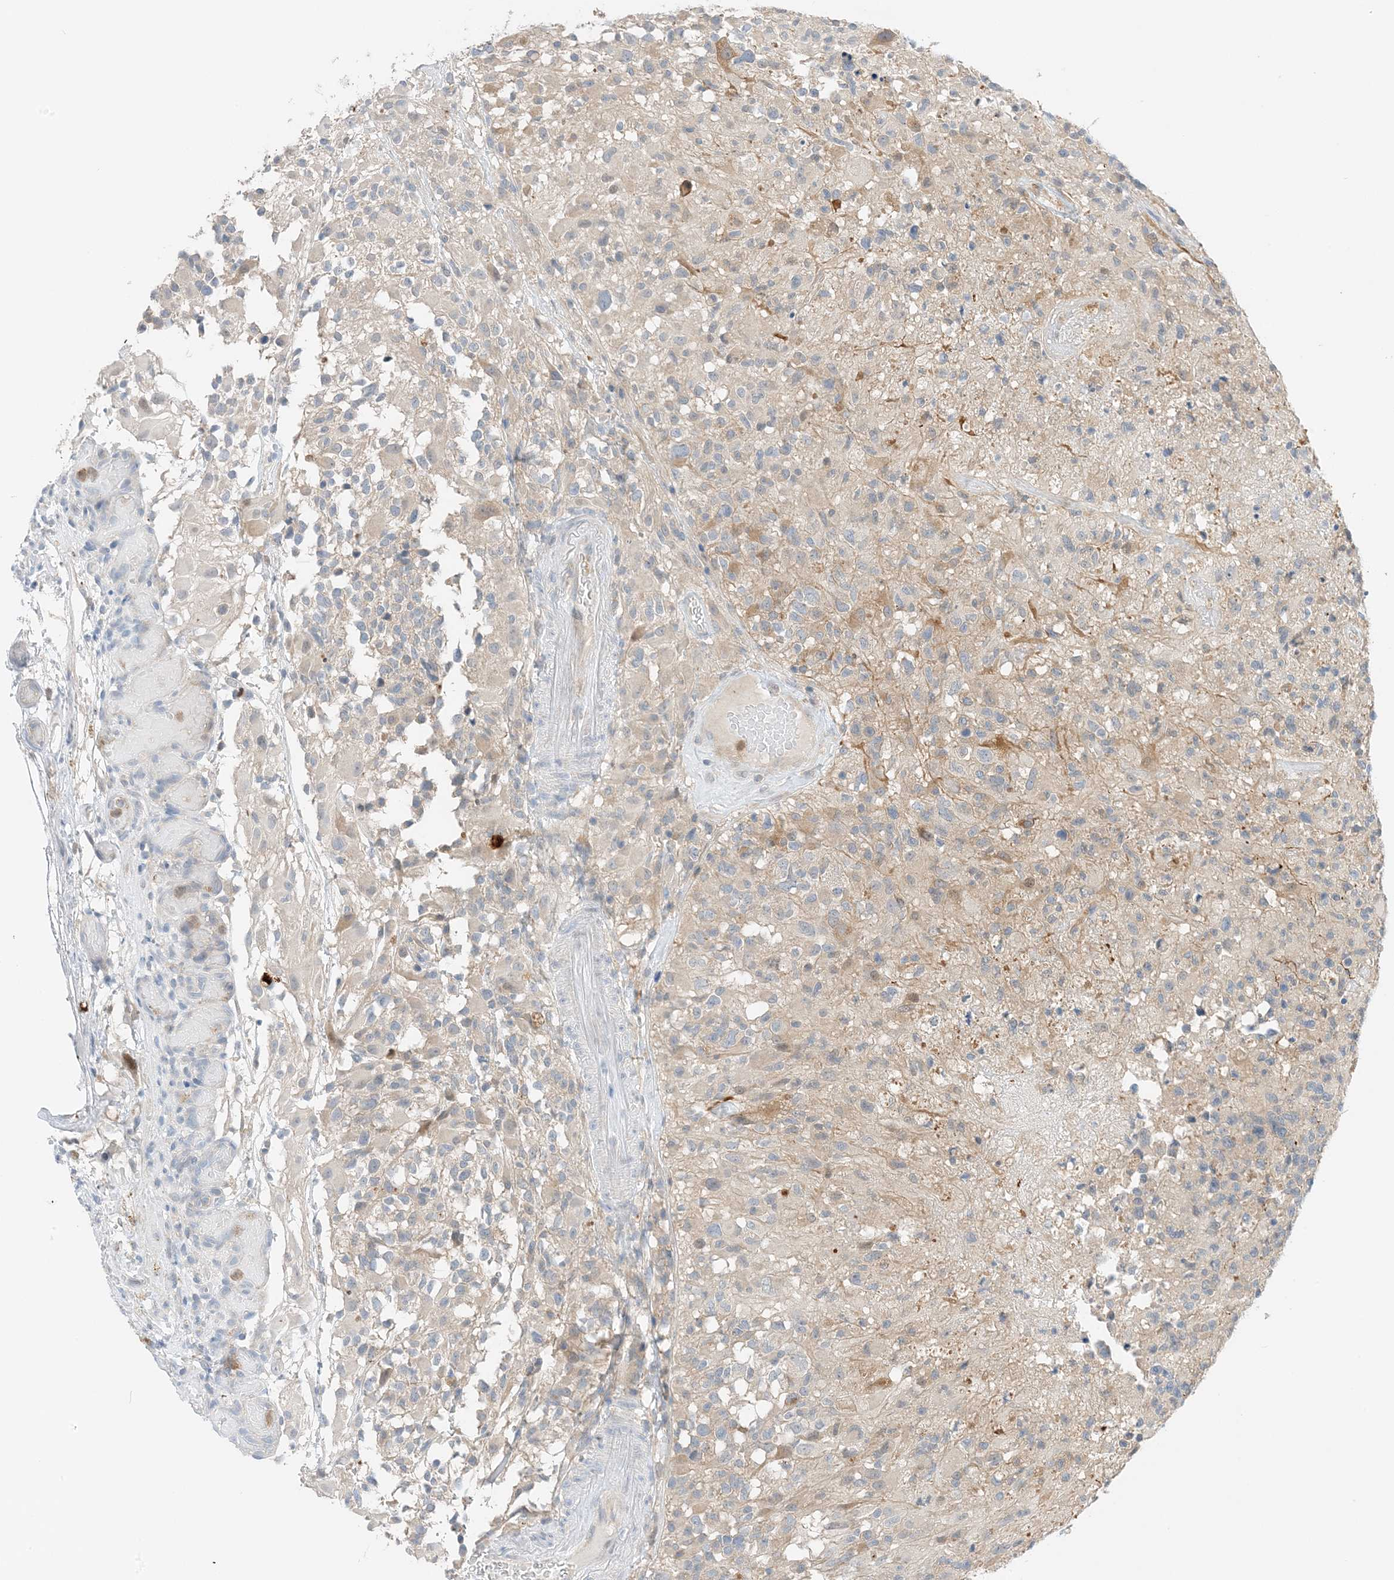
{"staining": {"intensity": "negative", "quantity": "none", "location": "none"}, "tissue": "glioma", "cell_type": "Tumor cells", "image_type": "cancer", "snomed": [{"axis": "morphology", "description": "Glioma, malignant, High grade"}, {"axis": "morphology", "description": "Glioblastoma, NOS"}, {"axis": "topography", "description": "Brain"}], "caption": "Immunohistochemical staining of human glioma shows no significant staining in tumor cells.", "gene": "KIFBP", "patient": {"sex": "male", "age": 60}}